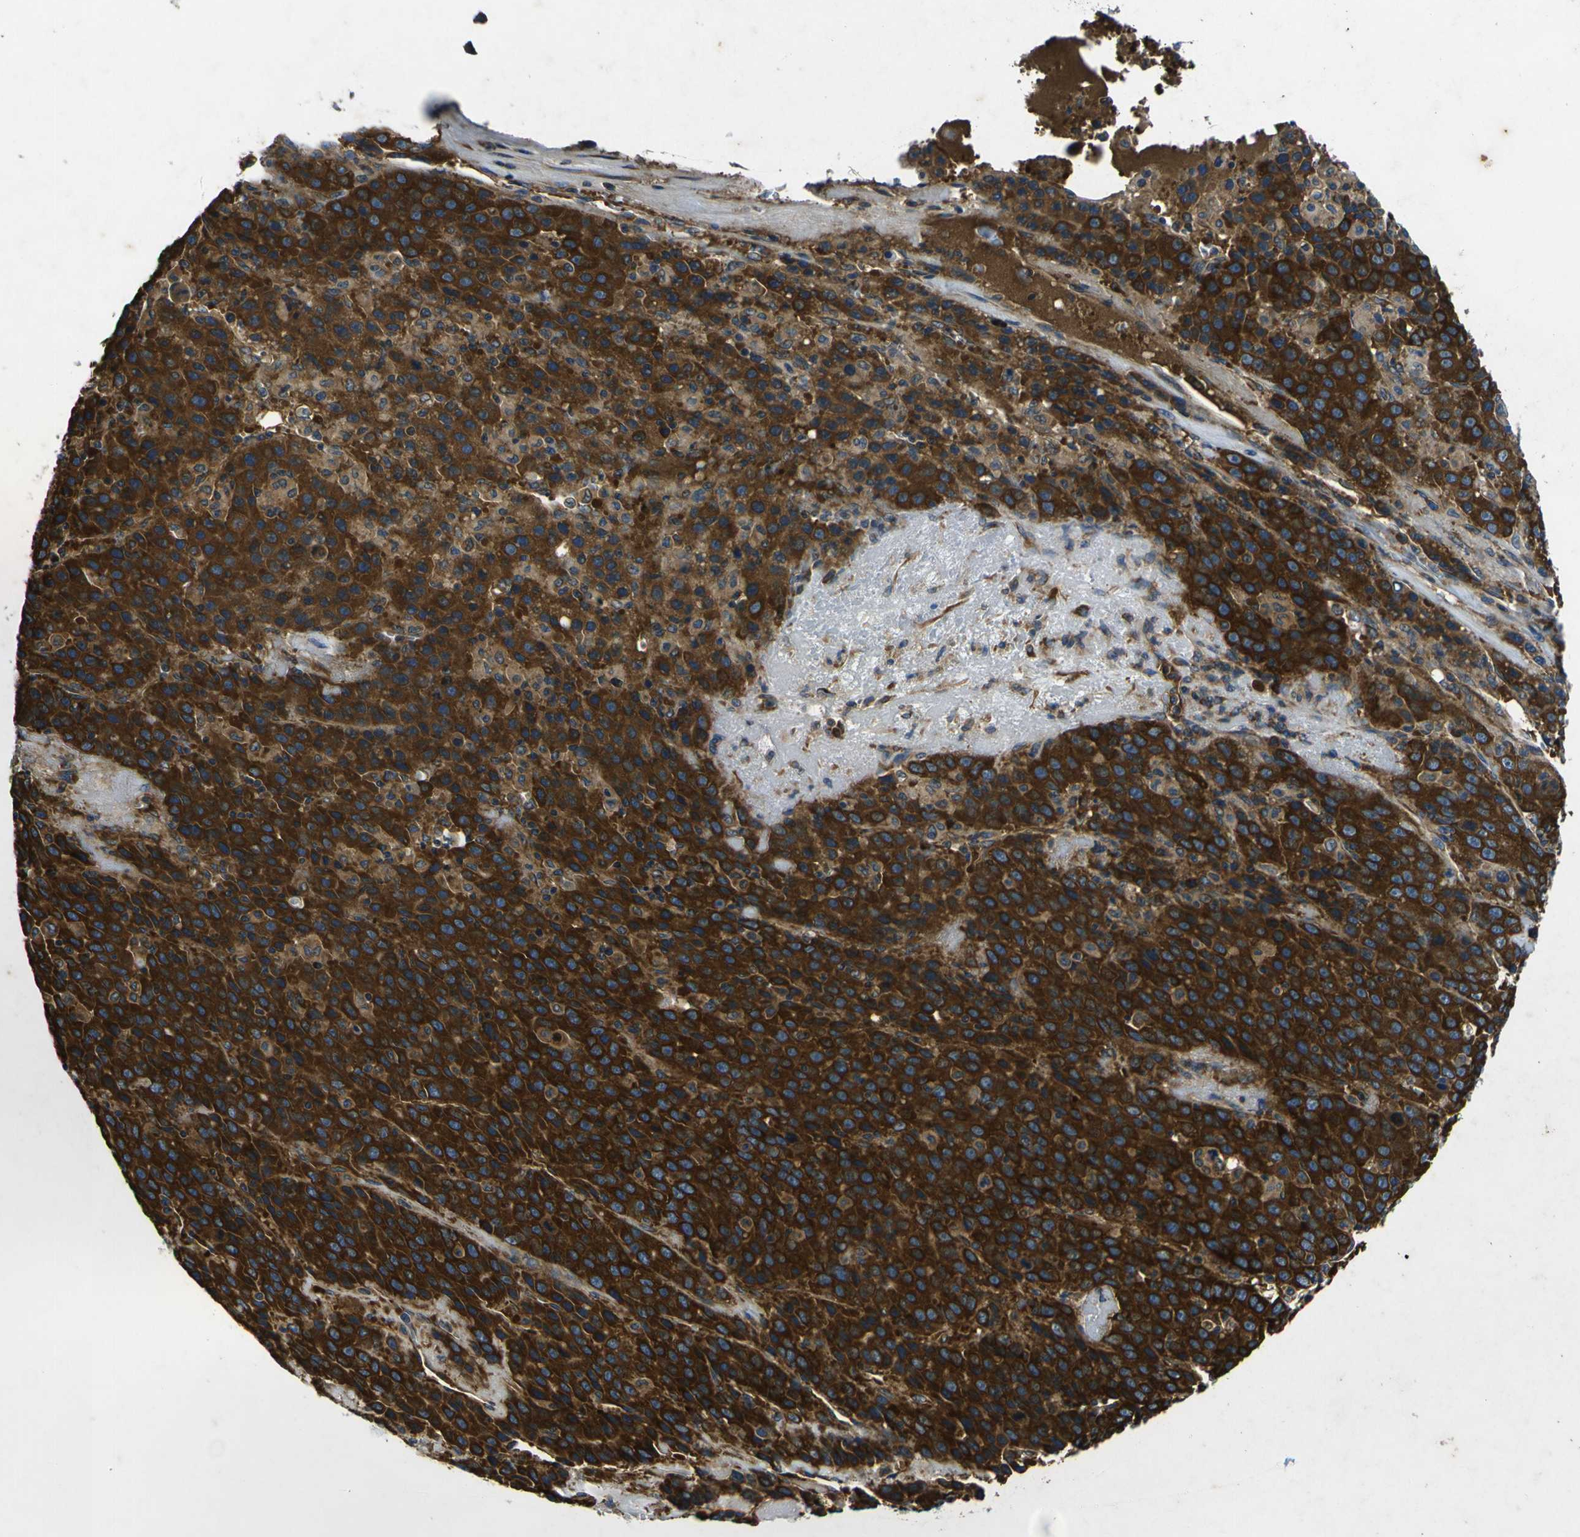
{"staining": {"intensity": "strong", "quantity": ">75%", "location": "cytoplasmic/membranous"}, "tissue": "liver cancer", "cell_type": "Tumor cells", "image_type": "cancer", "snomed": [{"axis": "morphology", "description": "Carcinoma, Hepatocellular, NOS"}, {"axis": "topography", "description": "Liver"}], "caption": "This is an image of immunohistochemistry staining of liver cancer (hepatocellular carcinoma), which shows strong expression in the cytoplasmic/membranous of tumor cells.", "gene": "RPSA", "patient": {"sex": "female", "age": 53}}